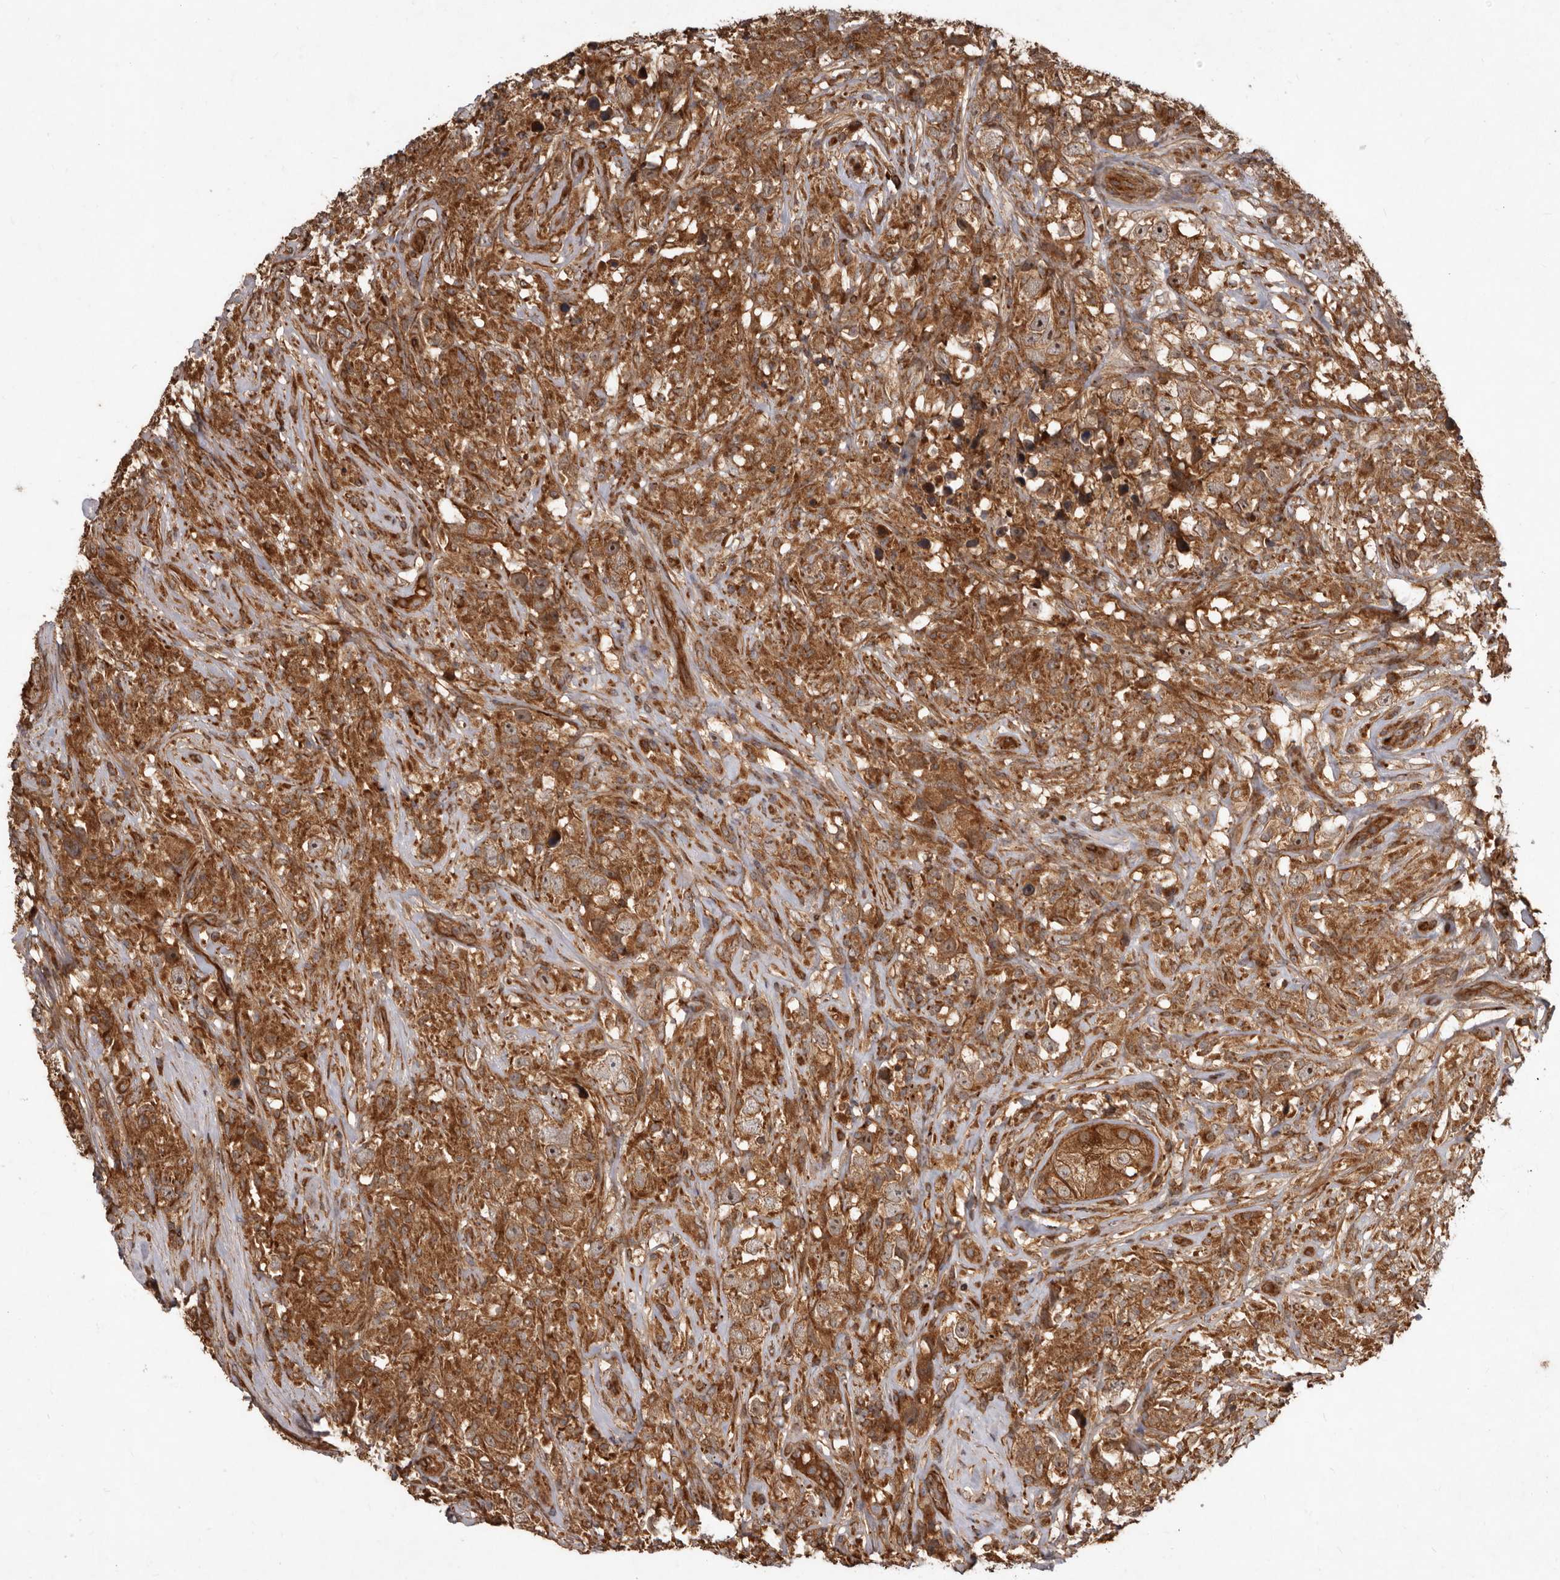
{"staining": {"intensity": "moderate", "quantity": ">75%", "location": "cytoplasmic/membranous"}, "tissue": "testis cancer", "cell_type": "Tumor cells", "image_type": "cancer", "snomed": [{"axis": "morphology", "description": "Seminoma, NOS"}, {"axis": "topography", "description": "Testis"}], "caption": "About >75% of tumor cells in testis cancer (seminoma) show moderate cytoplasmic/membranous protein staining as visualized by brown immunohistochemical staining.", "gene": "STK36", "patient": {"sex": "male", "age": 49}}